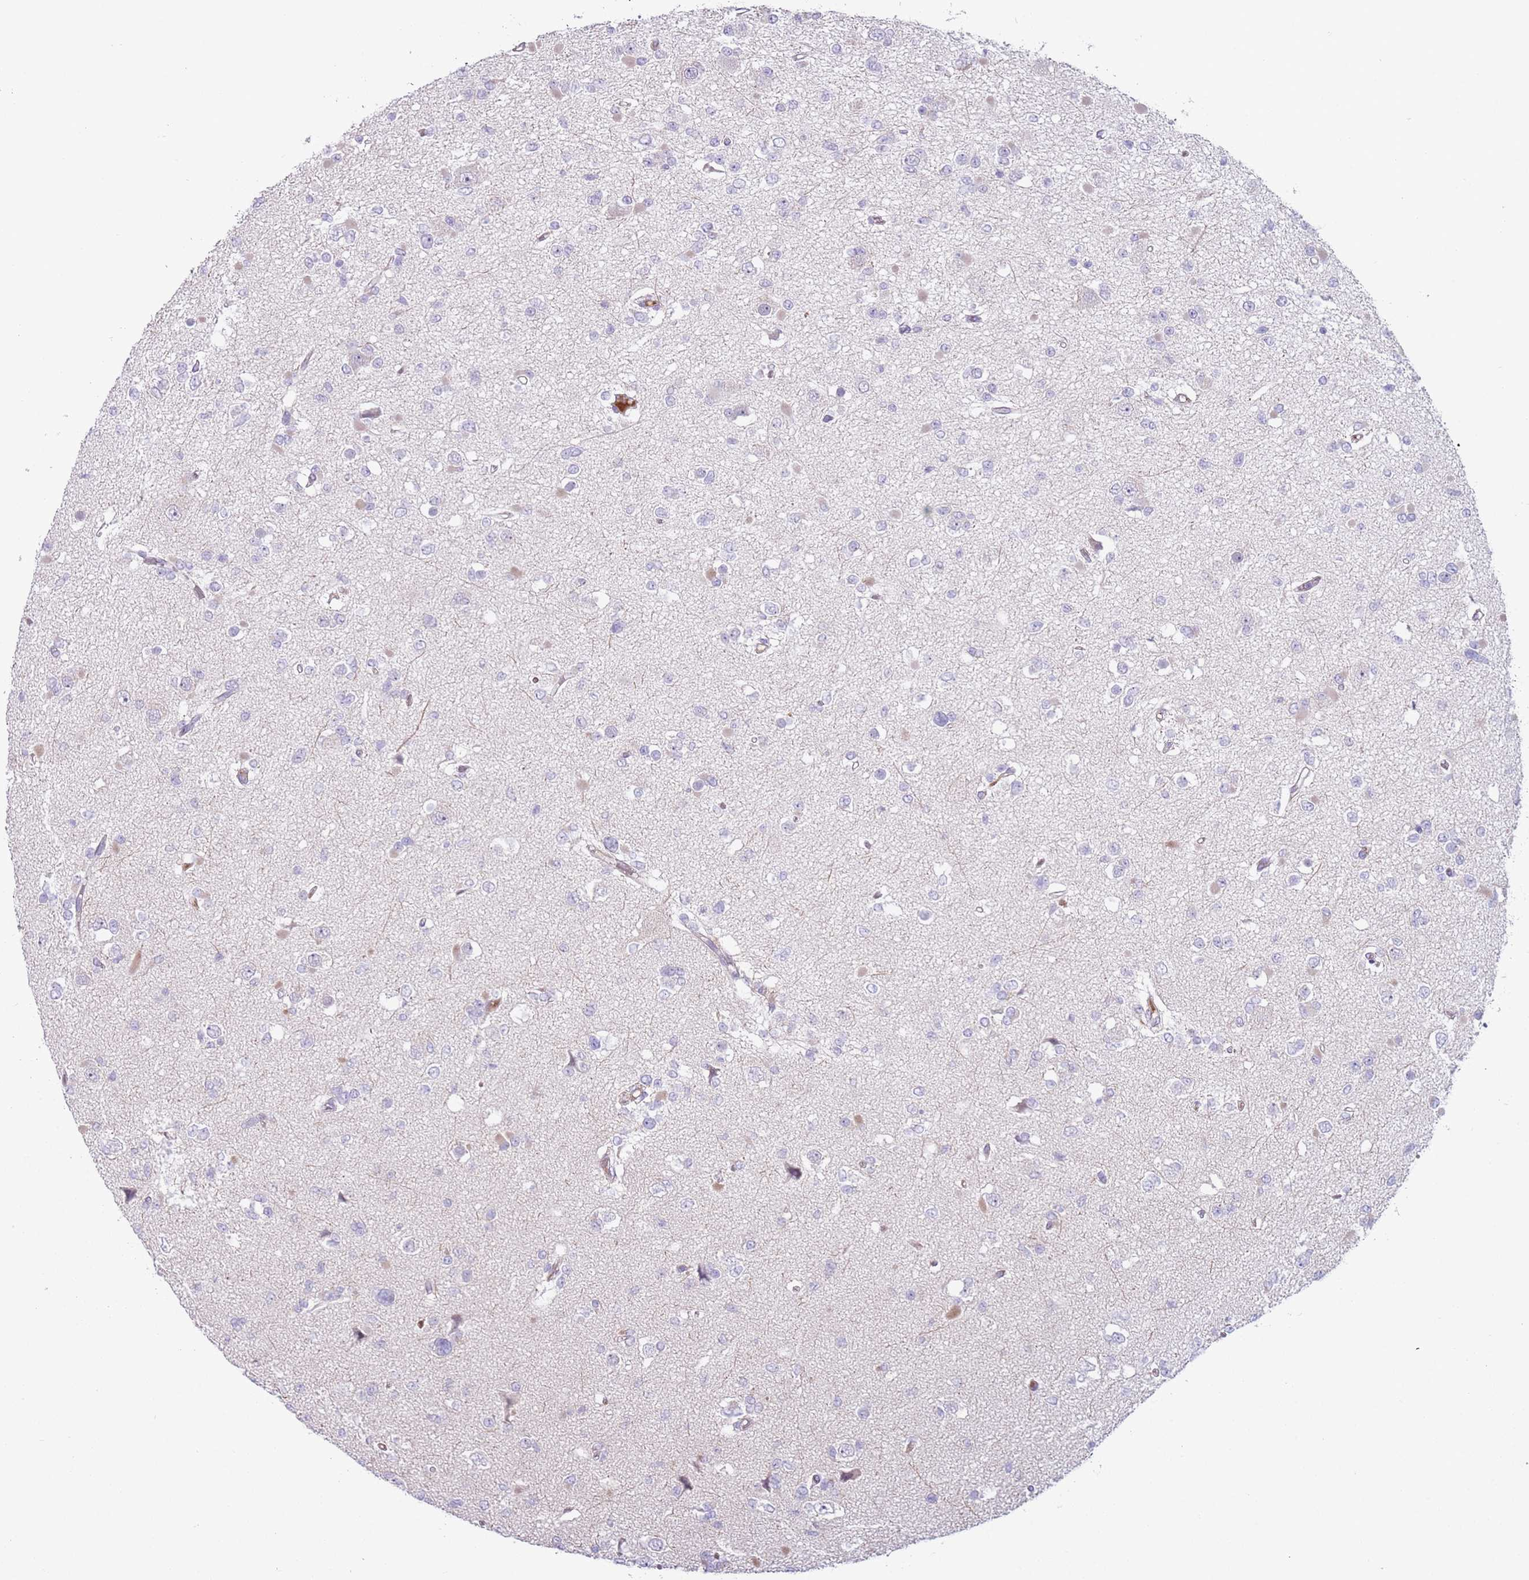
{"staining": {"intensity": "negative", "quantity": "none", "location": "none"}, "tissue": "glioma", "cell_type": "Tumor cells", "image_type": "cancer", "snomed": [{"axis": "morphology", "description": "Glioma, malignant, Low grade"}, {"axis": "topography", "description": "Brain"}], "caption": "A histopathology image of glioma stained for a protein exhibits no brown staining in tumor cells.", "gene": "CFH", "patient": {"sex": "female", "age": 22}}